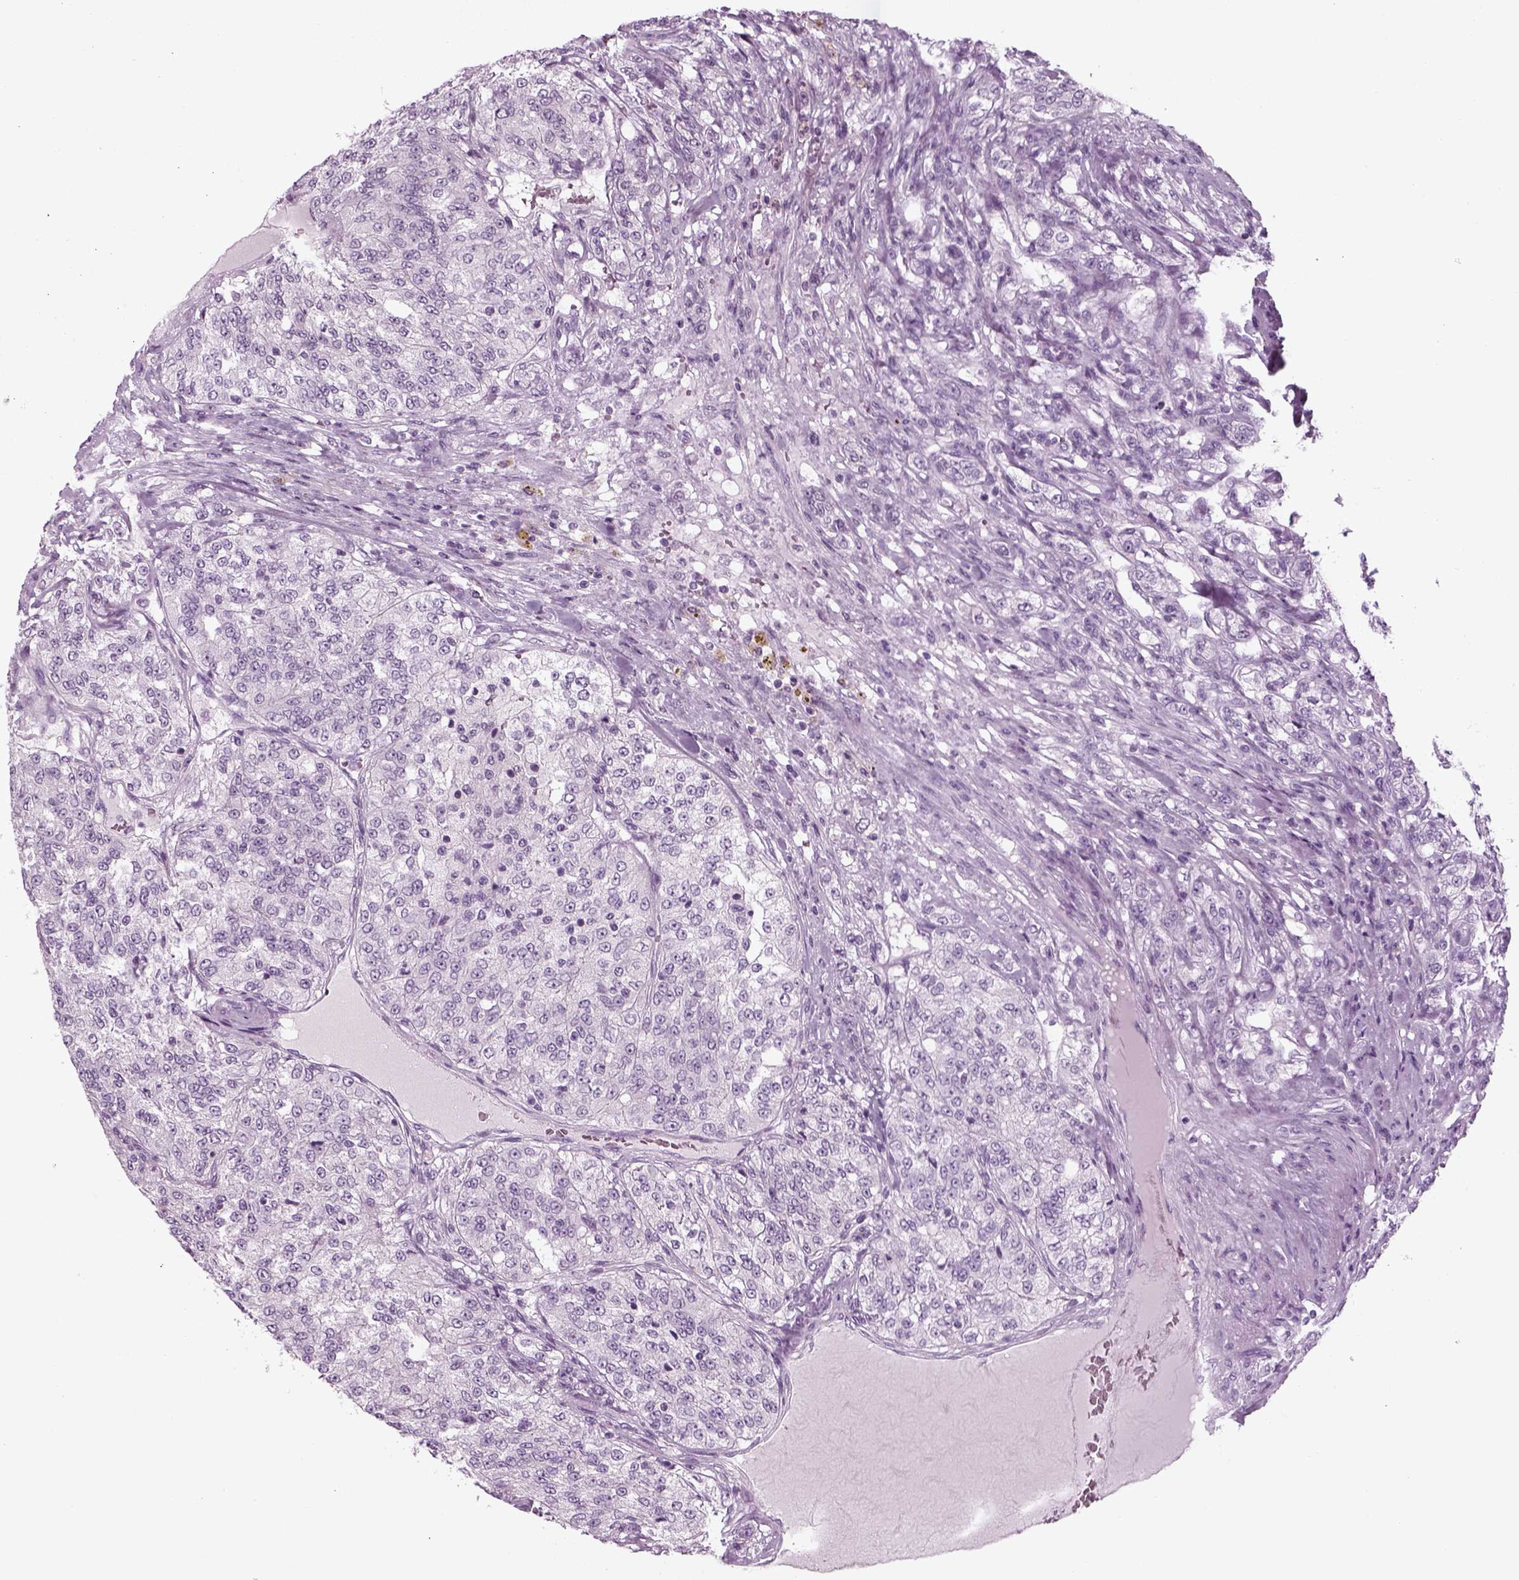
{"staining": {"intensity": "negative", "quantity": "none", "location": "none"}, "tissue": "renal cancer", "cell_type": "Tumor cells", "image_type": "cancer", "snomed": [{"axis": "morphology", "description": "Adenocarcinoma, NOS"}, {"axis": "topography", "description": "Kidney"}], "caption": "Immunohistochemistry of human adenocarcinoma (renal) shows no staining in tumor cells.", "gene": "KRT75", "patient": {"sex": "female", "age": 63}}